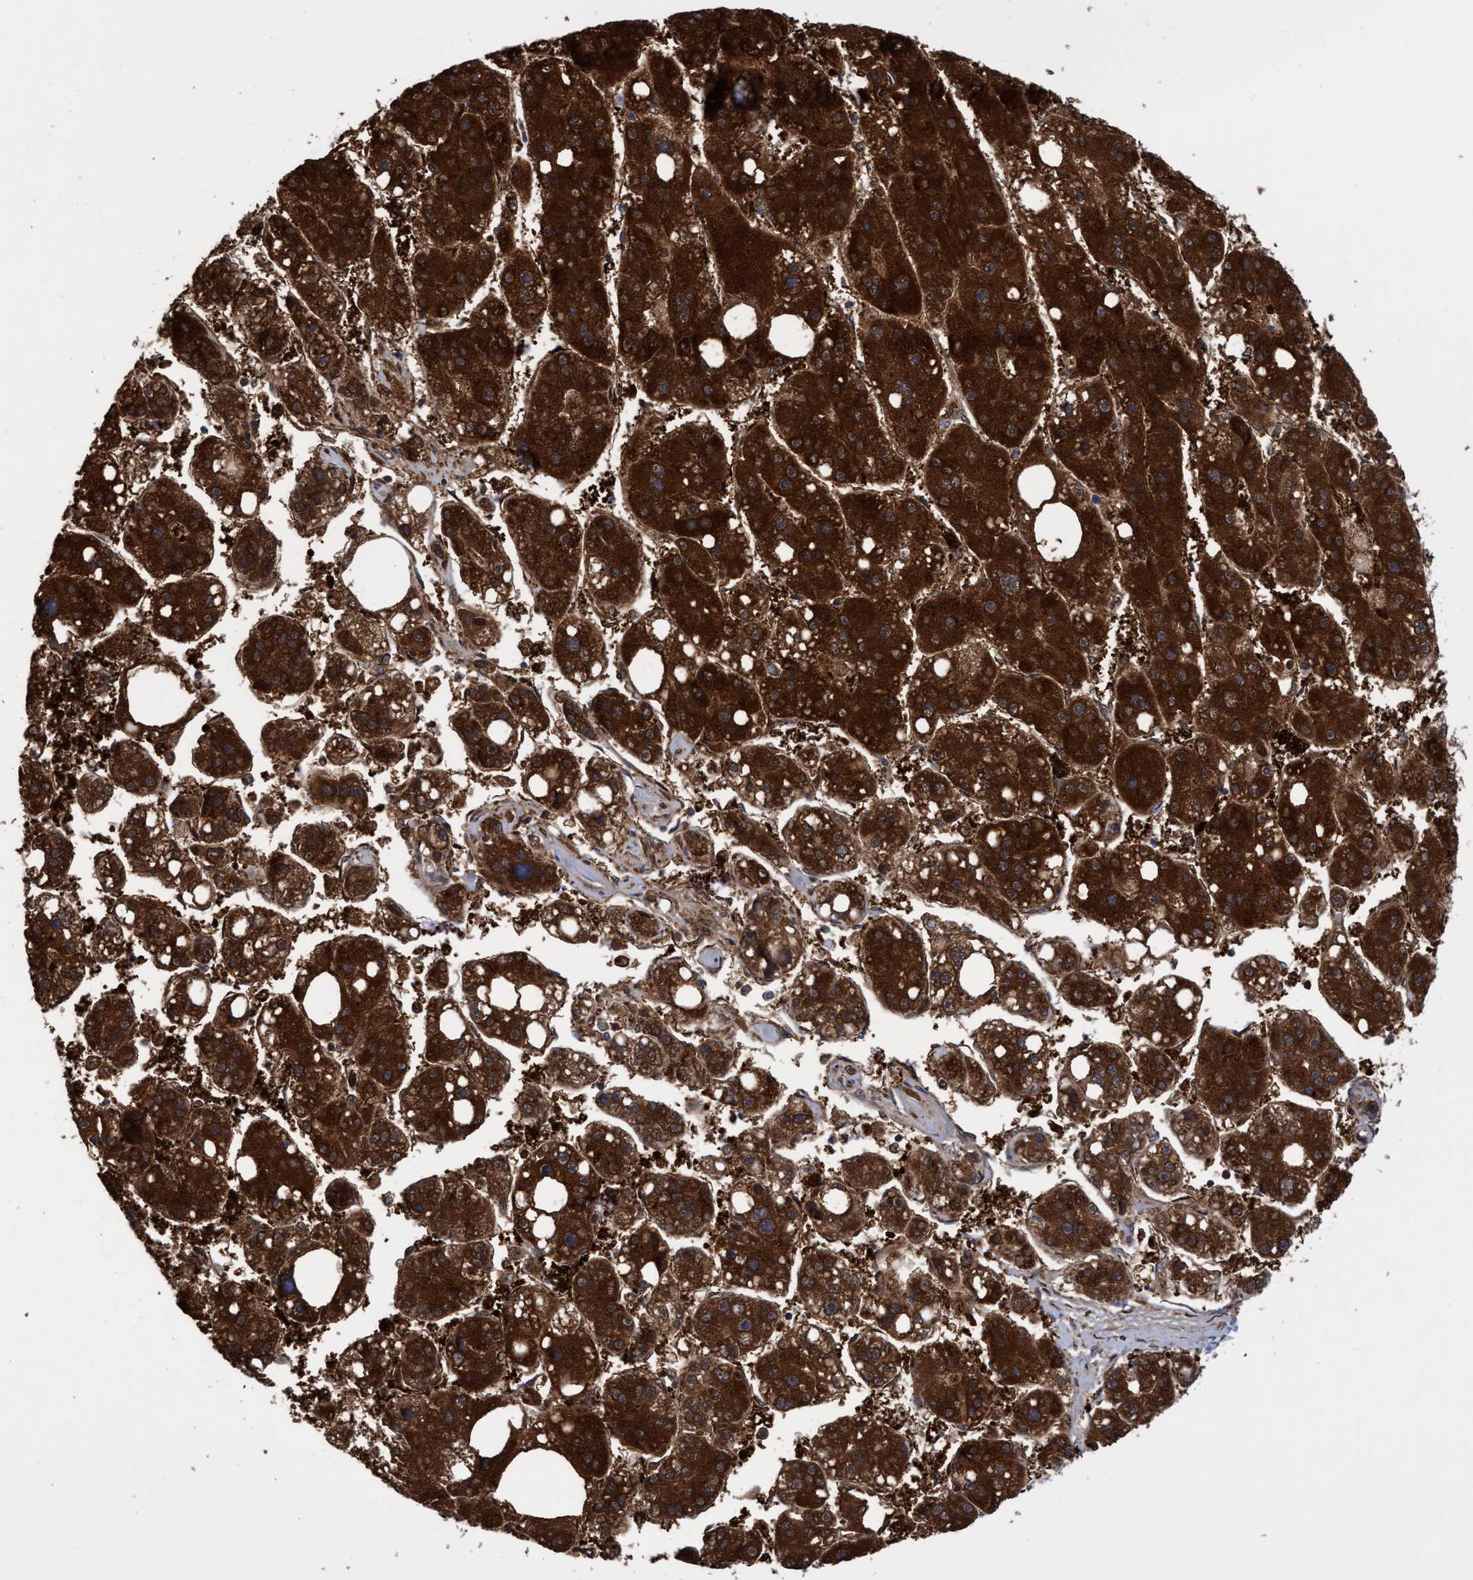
{"staining": {"intensity": "strong", "quantity": ">75%", "location": "cytoplasmic/membranous"}, "tissue": "liver cancer", "cell_type": "Tumor cells", "image_type": "cancer", "snomed": [{"axis": "morphology", "description": "Carcinoma, Hepatocellular, NOS"}, {"axis": "topography", "description": "Liver"}], "caption": "Protein staining shows strong cytoplasmic/membranous expression in about >75% of tumor cells in liver hepatocellular carcinoma. The staining was performed using DAB, with brown indicating positive protein expression. Nuclei are stained blue with hematoxylin.", "gene": "PNPO", "patient": {"sex": "female", "age": 61}}